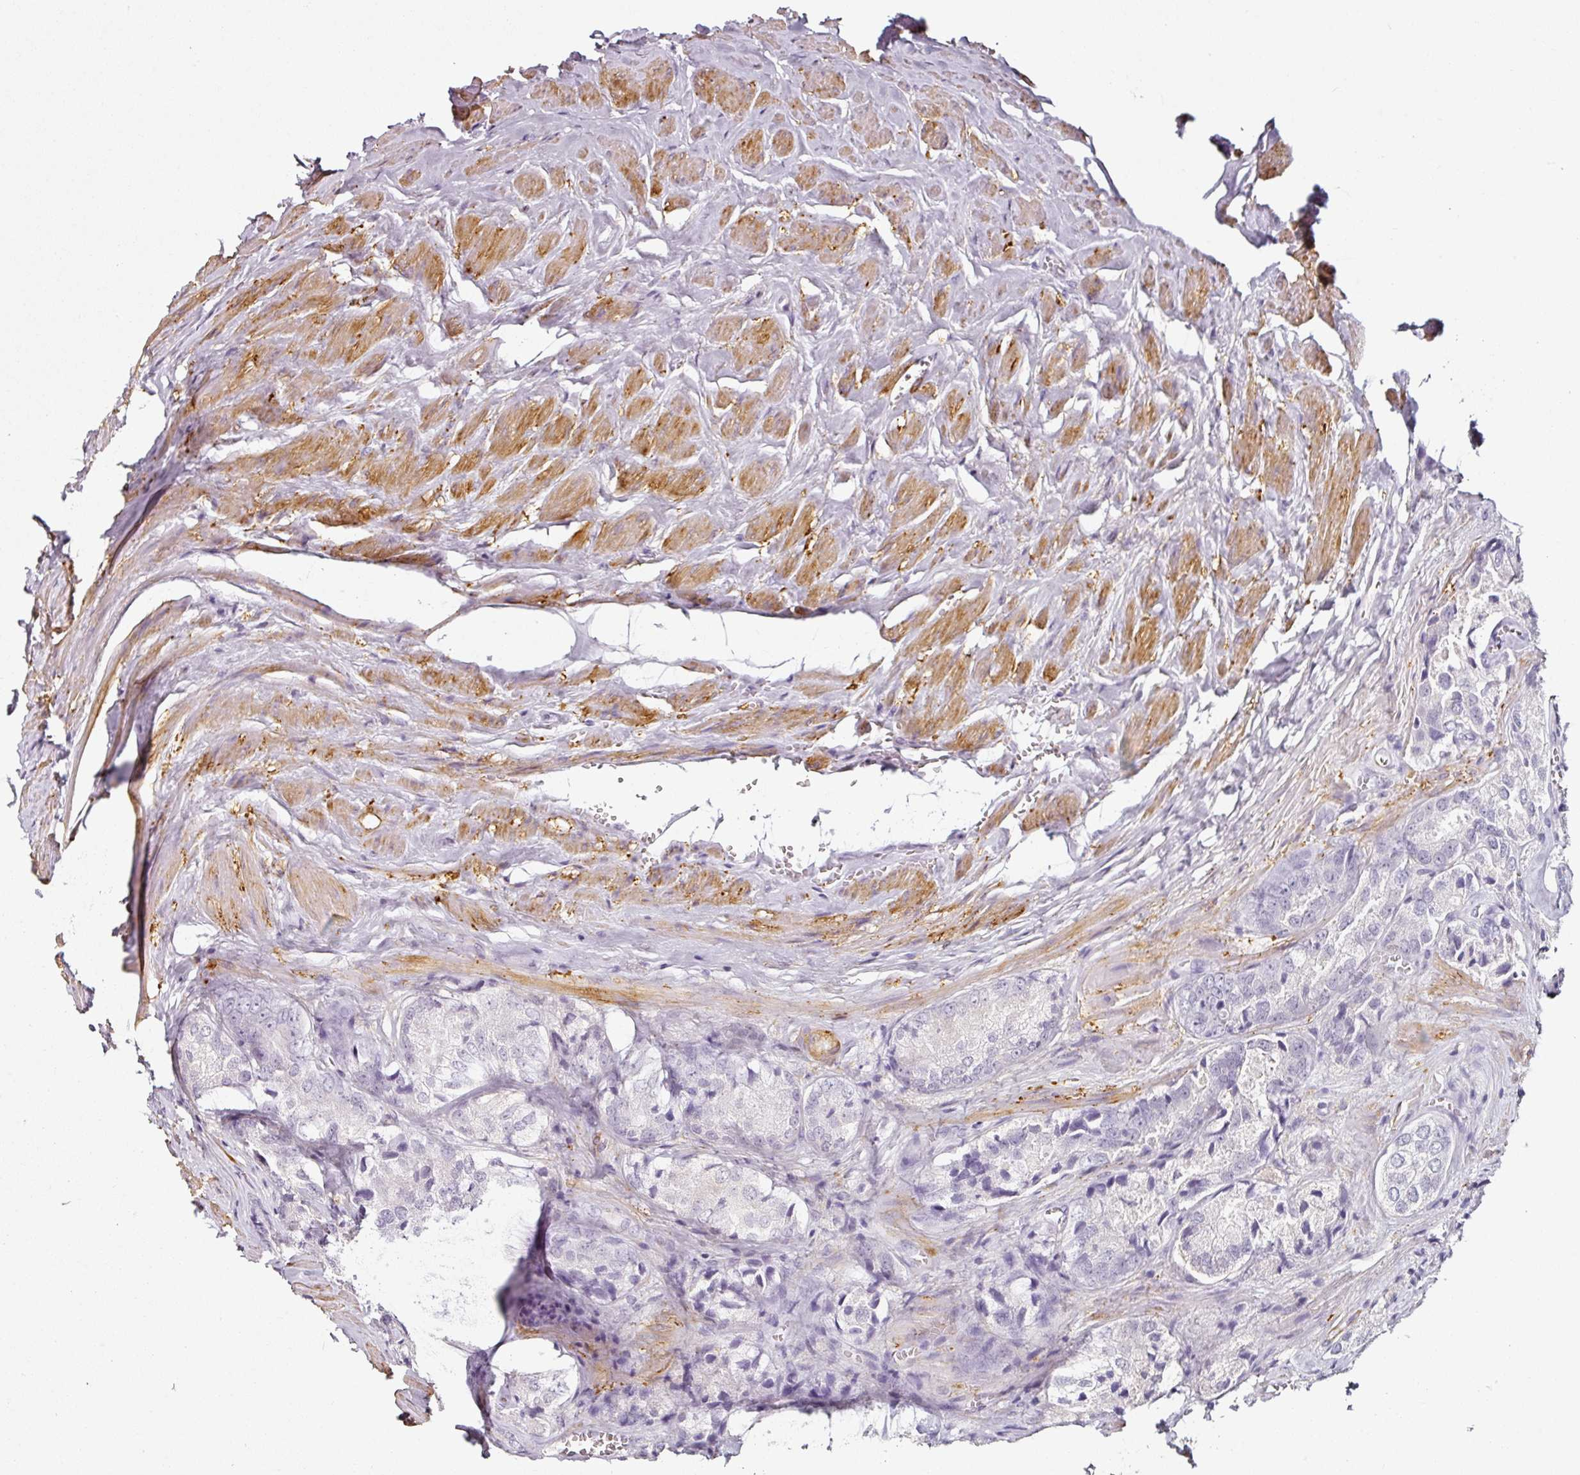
{"staining": {"intensity": "negative", "quantity": "none", "location": "none"}, "tissue": "prostate cancer", "cell_type": "Tumor cells", "image_type": "cancer", "snomed": [{"axis": "morphology", "description": "Adenocarcinoma, Low grade"}, {"axis": "topography", "description": "Prostate"}], "caption": "Tumor cells are negative for brown protein staining in prostate low-grade adenocarcinoma.", "gene": "CAP2", "patient": {"sex": "male", "age": 68}}